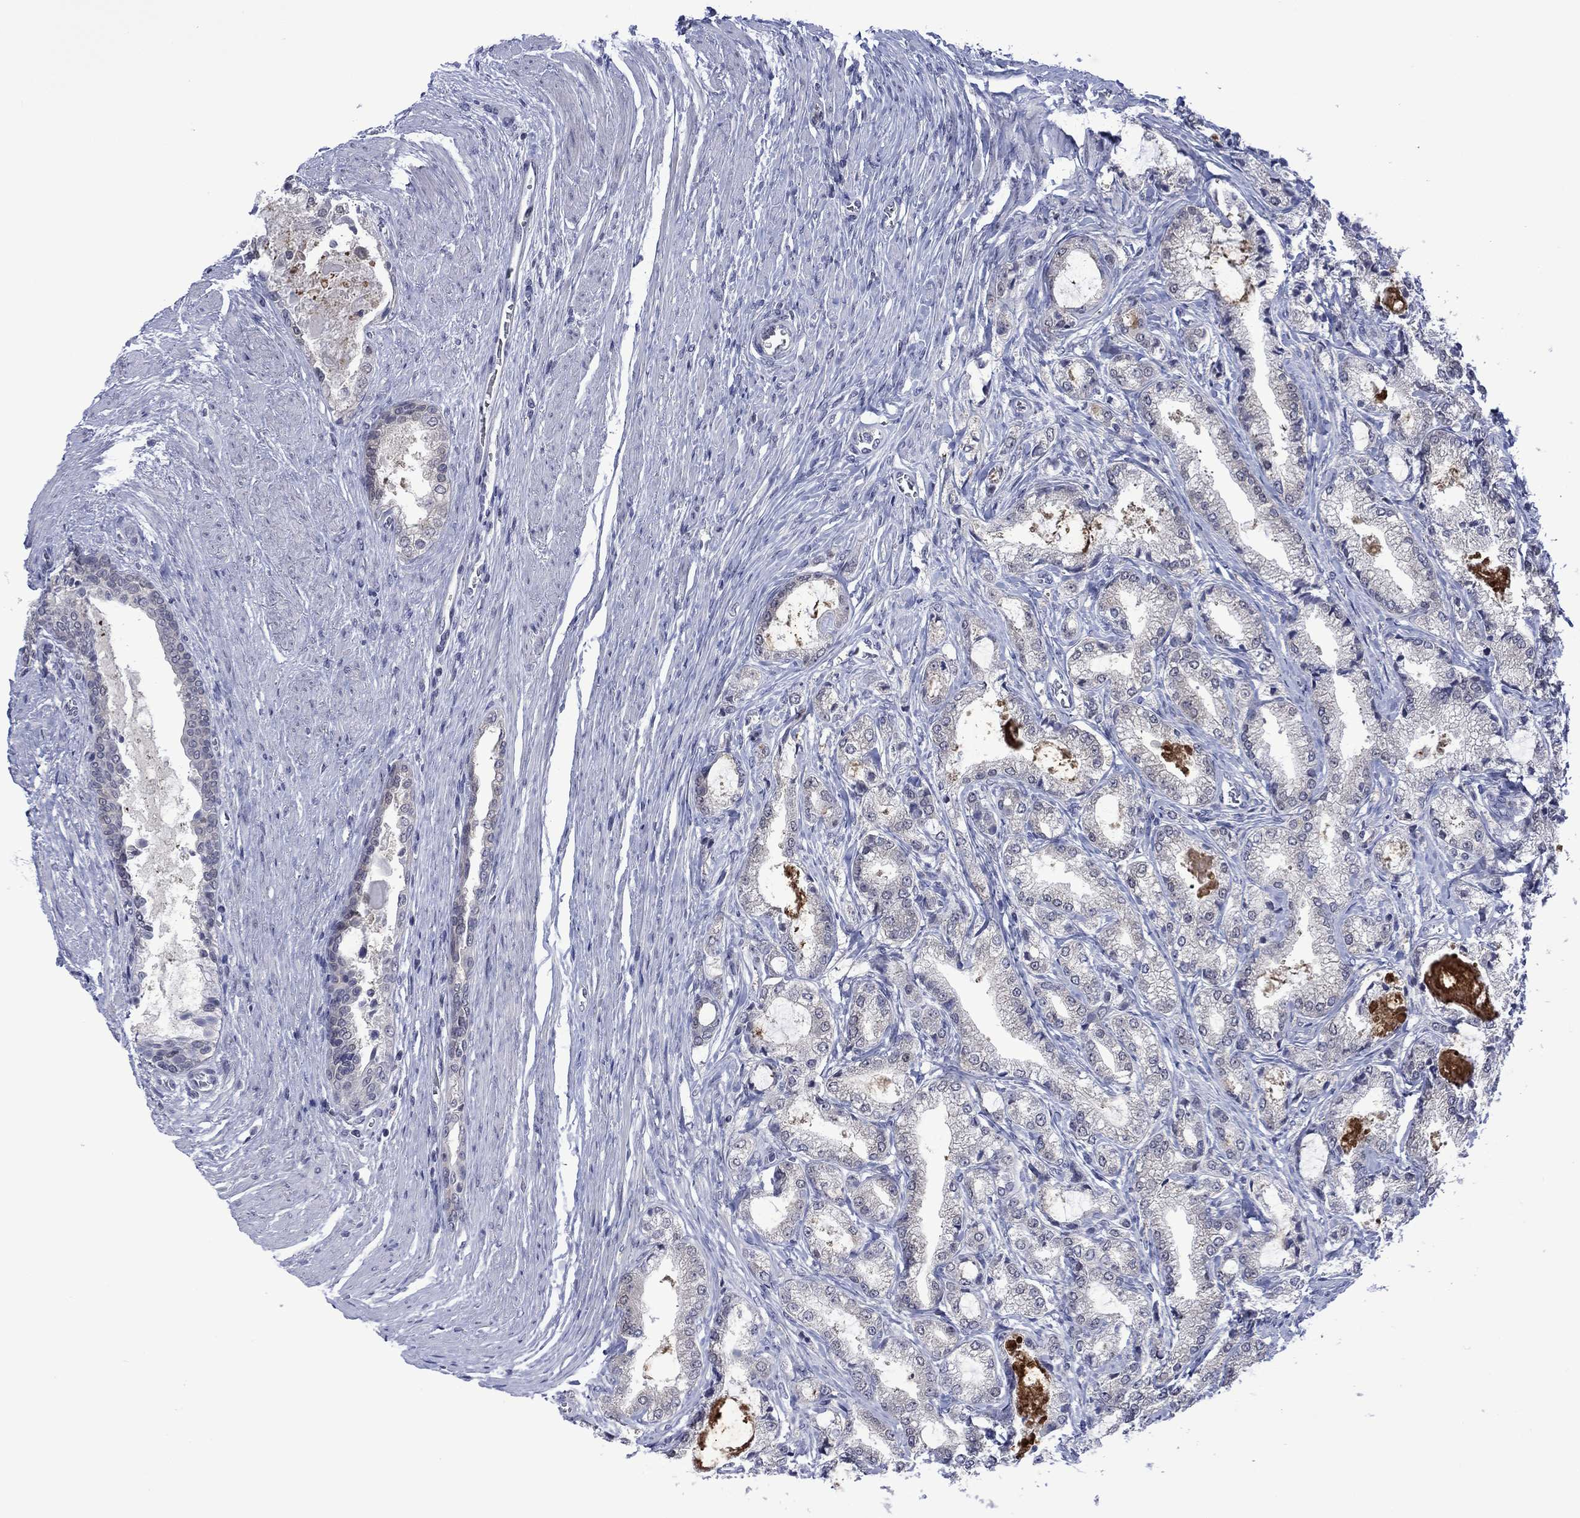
{"staining": {"intensity": "negative", "quantity": "none", "location": "none"}, "tissue": "prostate cancer", "cell_type": "Tumor cells", "image_type": "cancer", "snomed": [{"axis": "morphology", "description": "Adenocarcinoma, NOS"}, {"axis": "topography", "description": "Prostate and seminal vesicle, NOS"}, {"axis": "topography", "description": "Prostate"}], "caption": "An immunohistochemistry micrograph of adenocarcinoma (prostate) is shown. There is no staining in tumor cells of adenocarcinoma (prostate).", "gene": "AGL", "patient": {"sex": "male", "age": 62}}